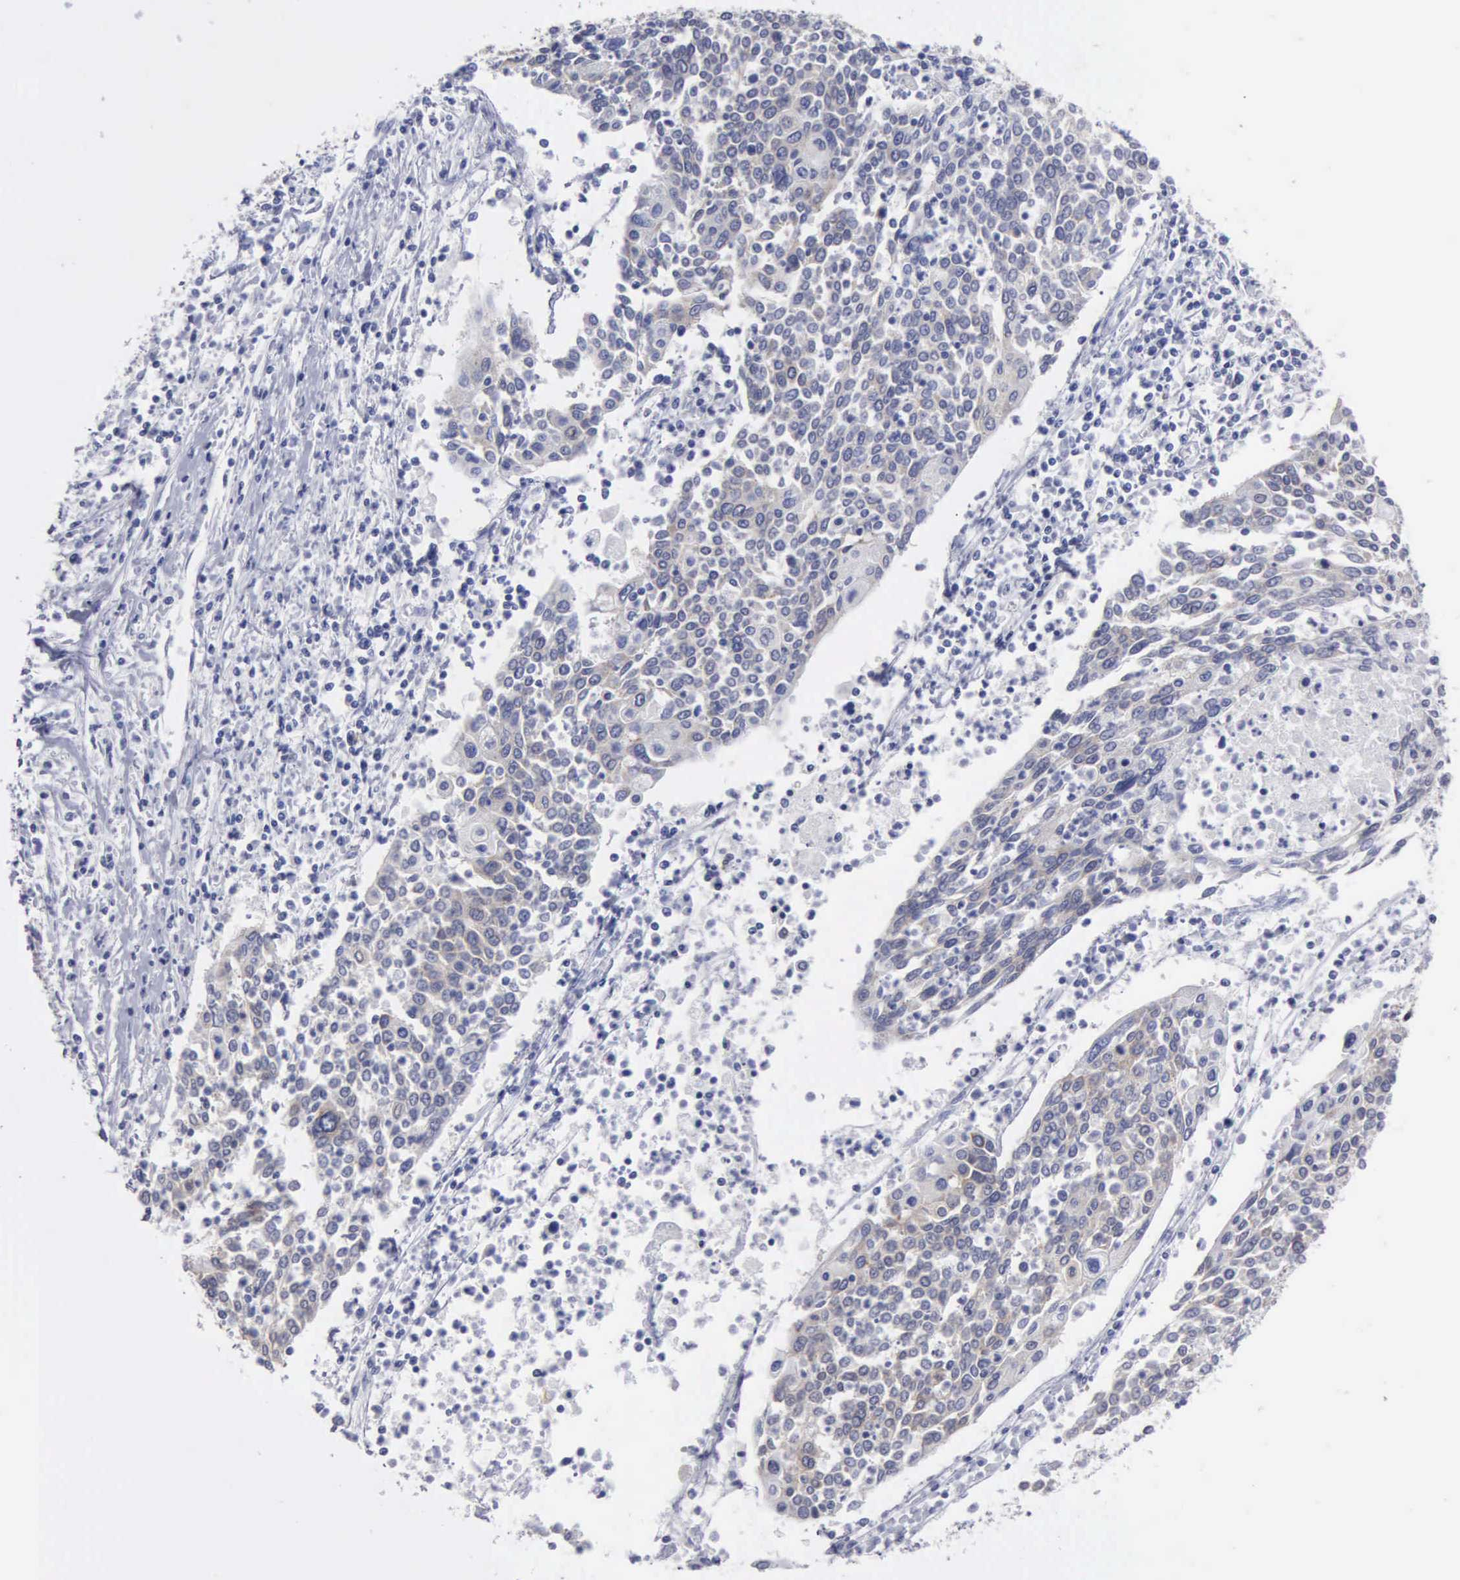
{"staining": {"intensity": "negative", "quantity": "none", "location": "none"}, "tissue": "cervical cancer", "cell_type": "Tumor cells", "image_type": "cancer", "snomed": [{"axis": "morphology", "description": "Squamous cell carcinoma, NOS"}, {"axis": "topography", "description": "Cervix"}], "caption": "DAB immunohistochemical staining of human cervical cancer (squamous cell carcinoma) reveals no significant staining in tumor cells. The staining was performed using DAB to visualize the protein expression in brown, while the nuclei were stained in blue with hematoxylin (Magnification: 20x).", "gene": "TXLNG", "patient": {"sex": "female", "age": 40}}